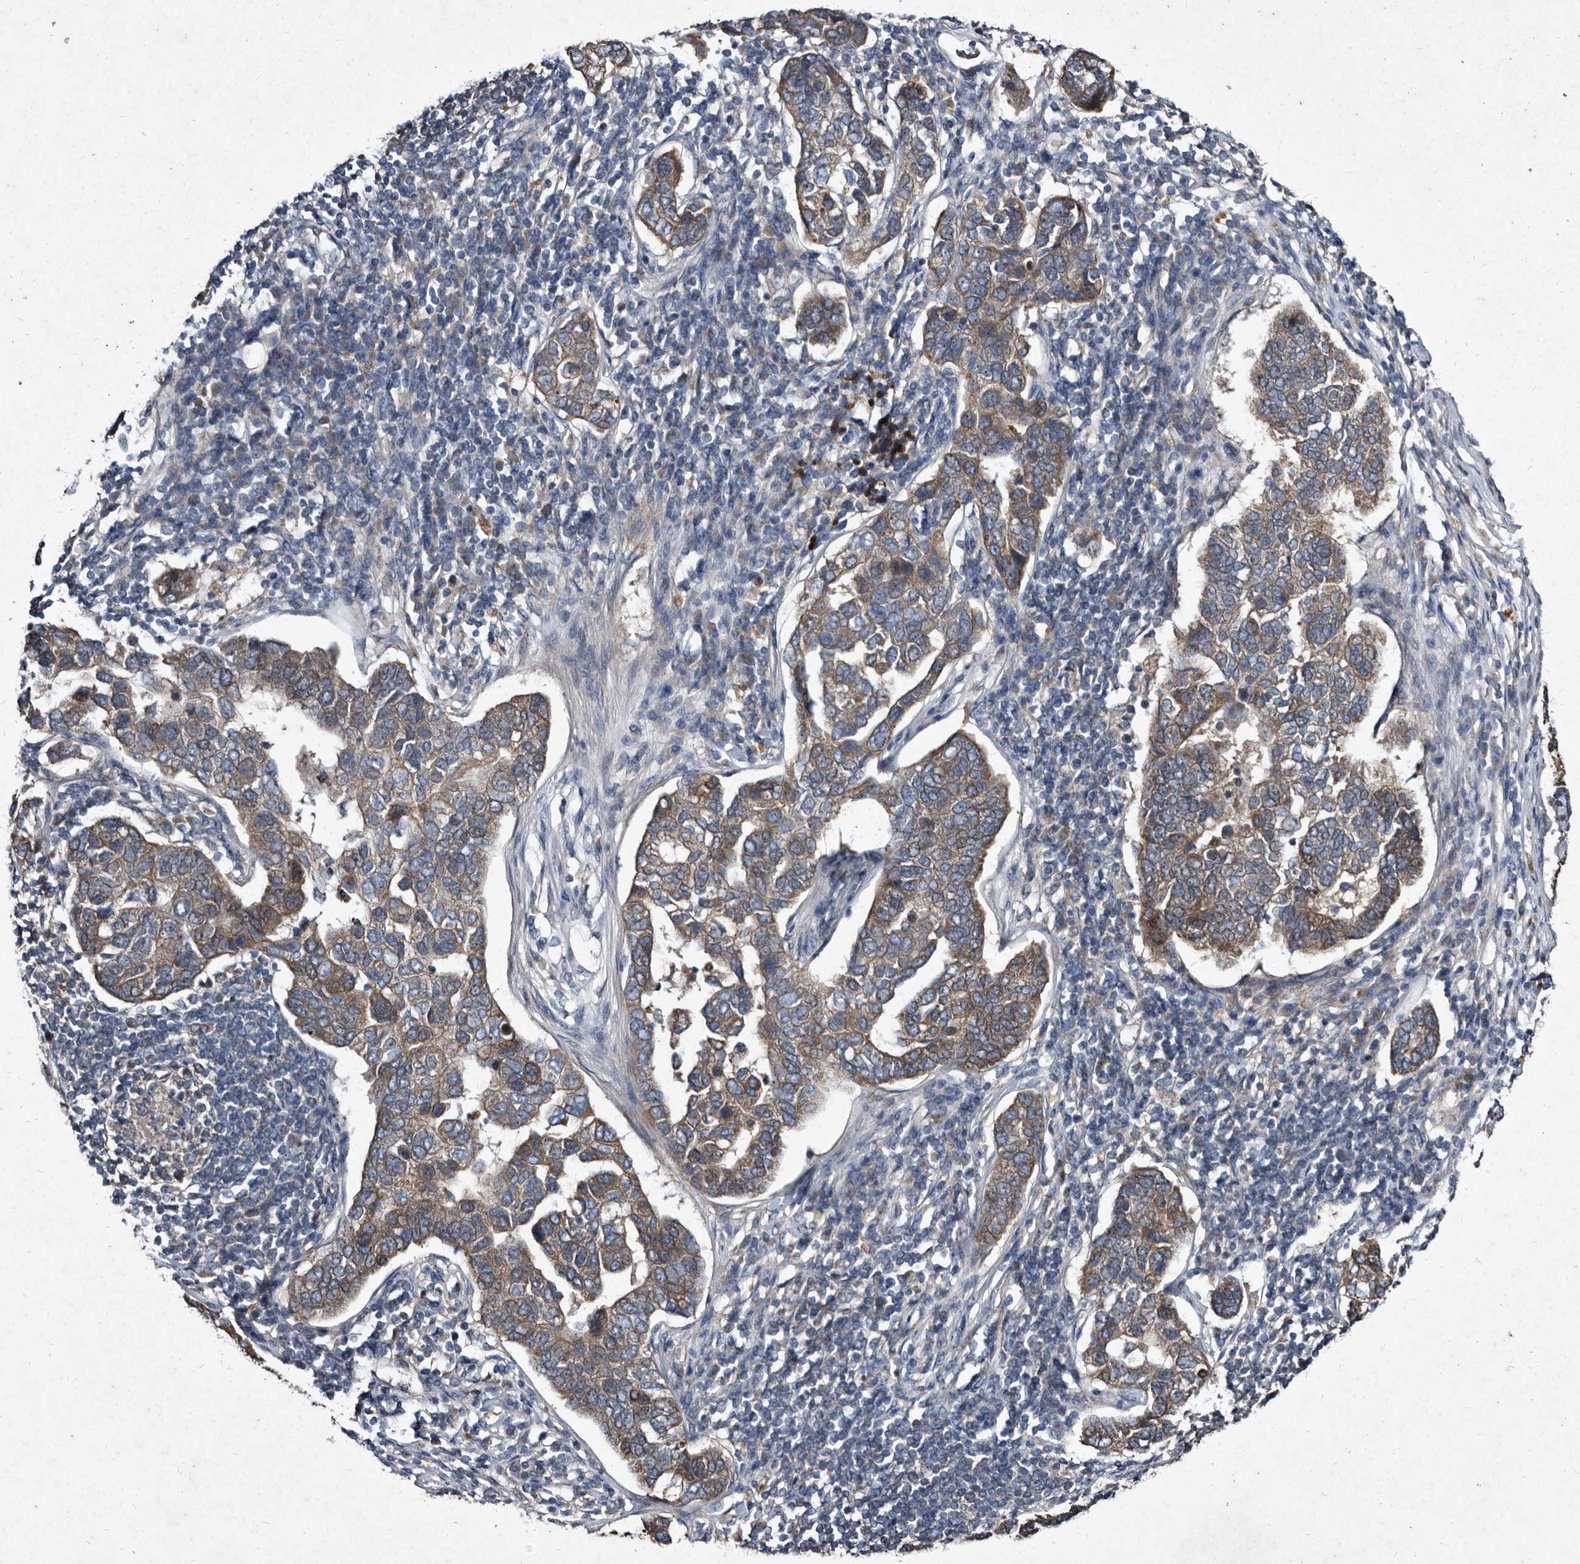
{"staining": {"intensity": "moderate", "quantity": ">75%", "location": "cytoplasmic/membranous"}, "tissue": "pancreatic cancer", "cell_type": "Tumor cells", "image_type": "cancer", "snomed": [{"axis": "morphology", "description": "Adenocarcinoma, NOS"}, {"axis": "topography", "description": "Pancreas"}], "caption": "Approximately >75% of tumor cells in pancreatic adenocarcinoma demonstrate moderate cytoplasmic/membranous protein expression as visualized by brown immunohistochemical staining.", "gene": "YPEL3", "patient": {"sex": "female", "age": 61}}